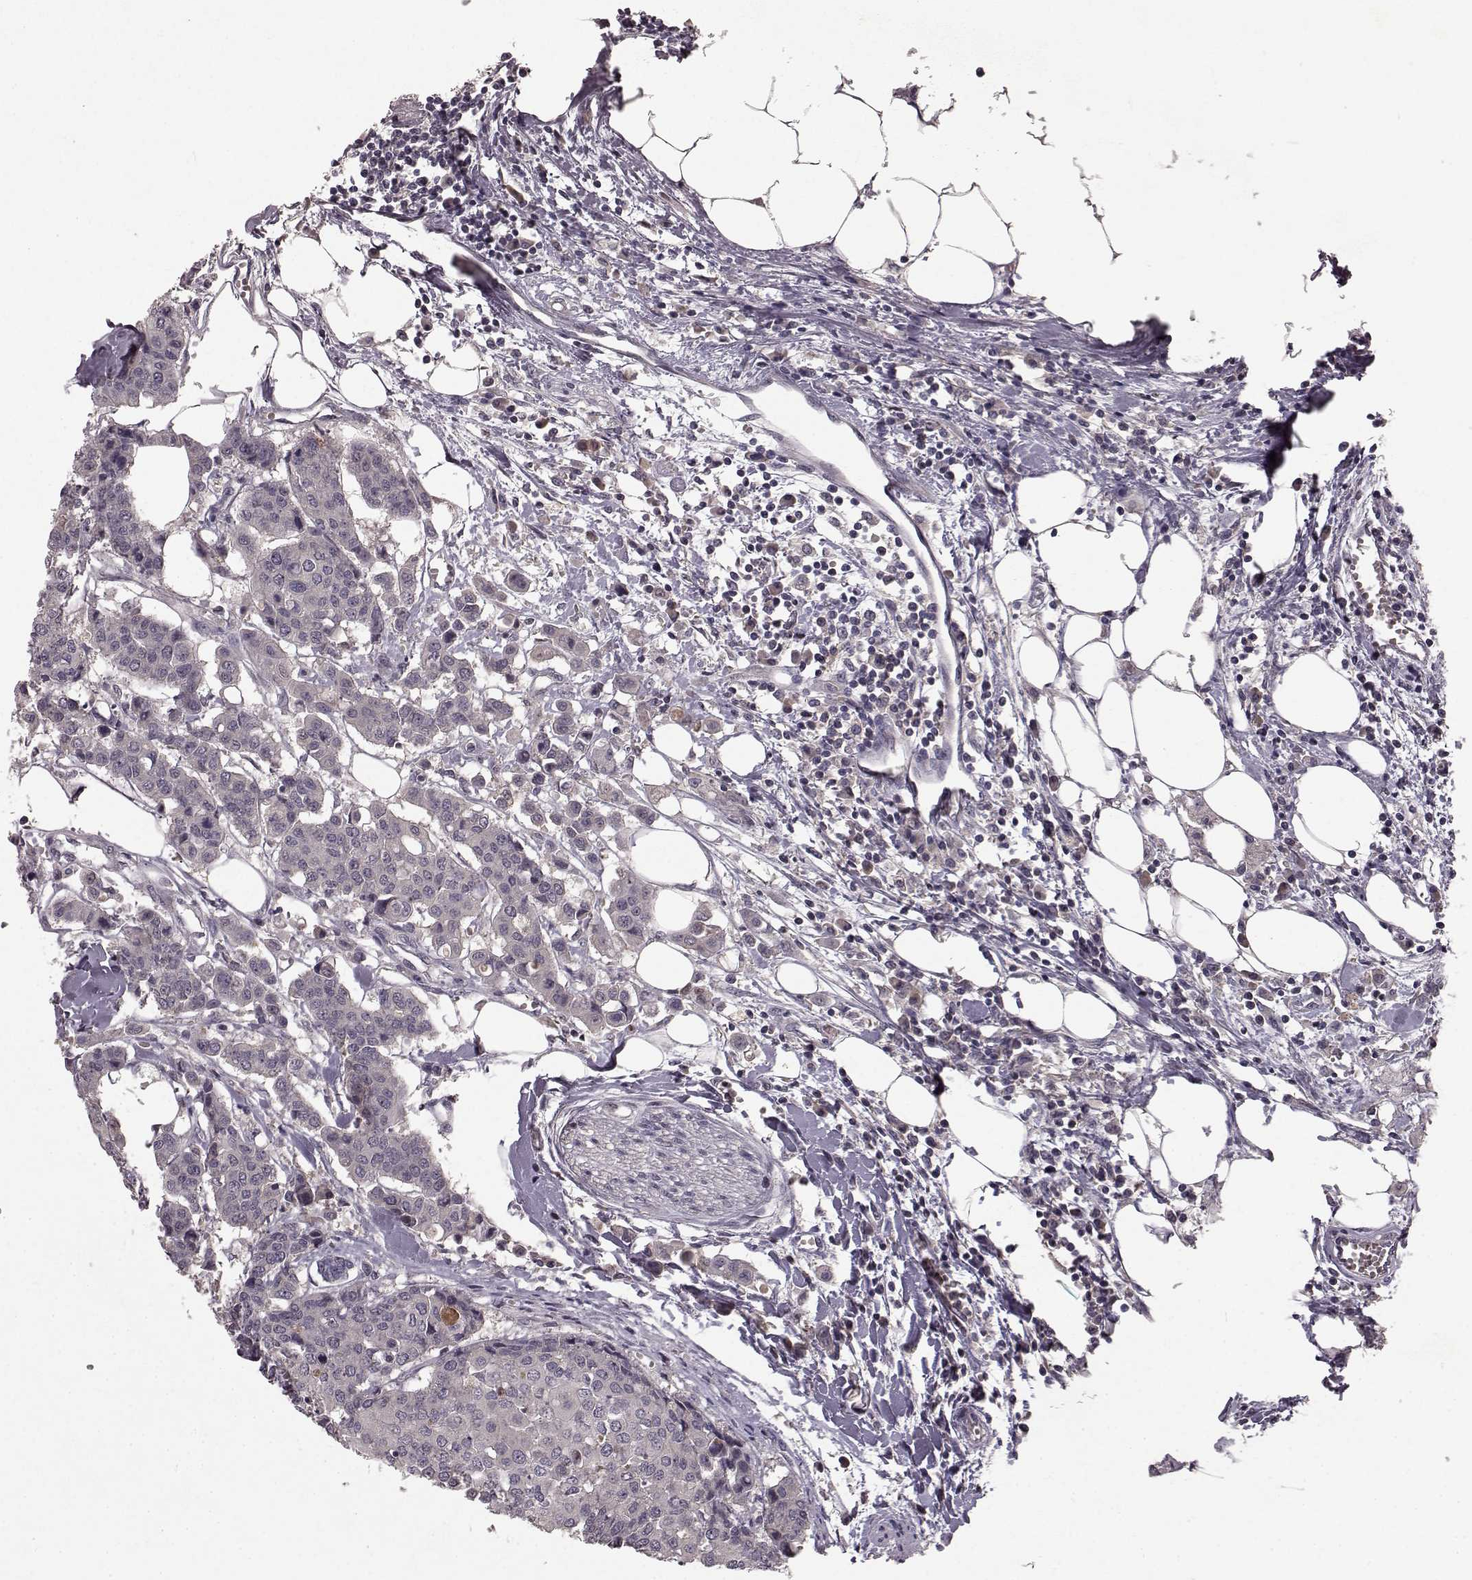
{"staining": {"intensity": "negative", "quantity": "none", "location": "none"}, "tissue": "carcinoid", "cell_type": "Tumor cells", "image_type": "cancer", "snomed": [{"axis": "morphology", "description": "Carcinoid, malignant, NOS"}, {"axis": "topography", "description": "Colon"}], "caption": "Immunohistochemistry photomicrograph of neoplastic tissue: human malignant carcinoid stained with DAB (3,3'-diaminobenzidine) reveals no significant protein positivity in tumor cells.", "gene": "SLC22A18", "patient": {"sex": "male", "age": 81}}